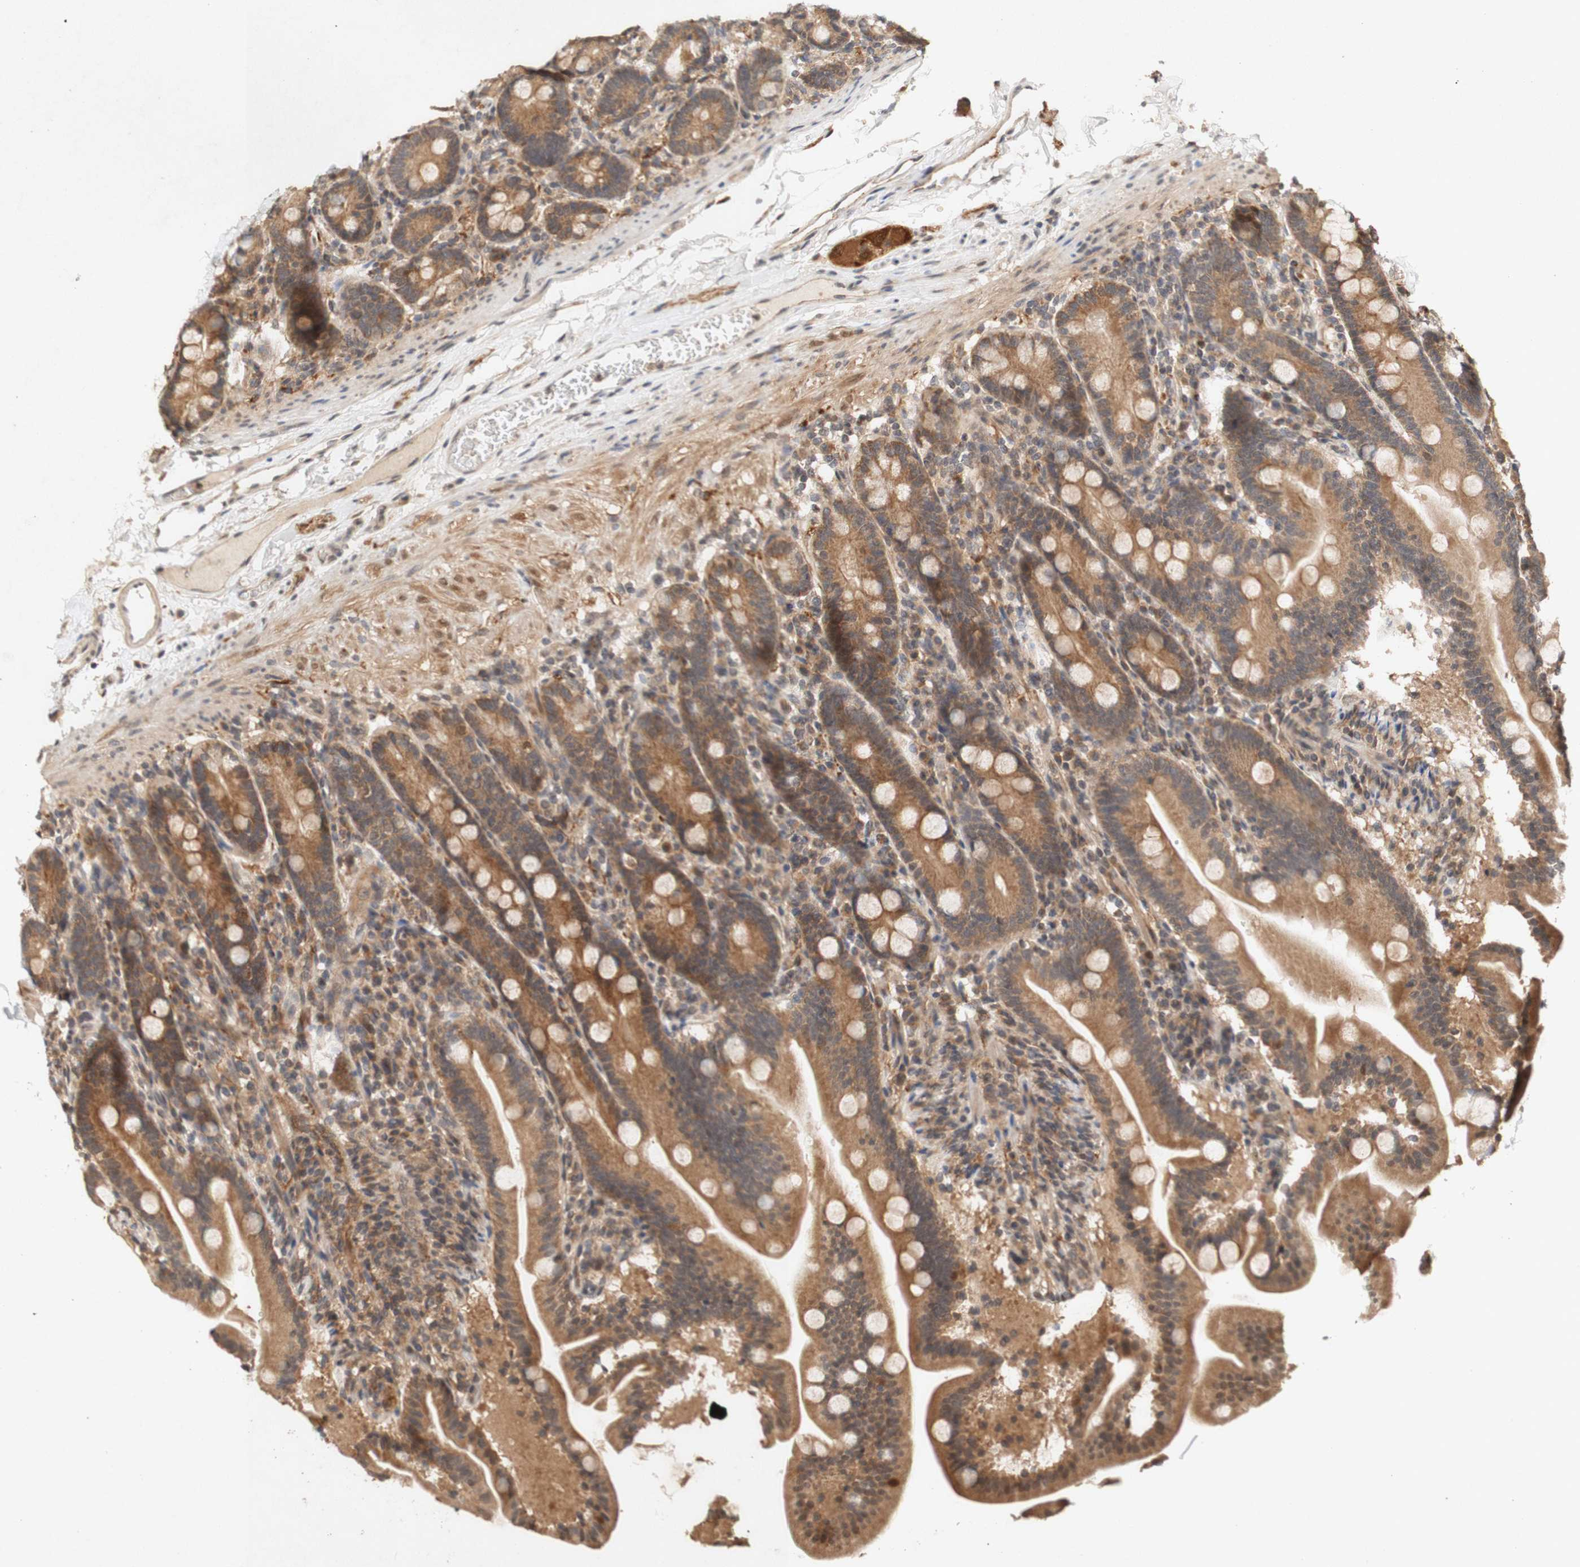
{"staining": {"intensity": "moderate", "quantity": ">75%", "location": "cytoplasmic/membranous"}, "tissue": "duodenum", "cell_type": "Glandular cells", "image_type": "normal", "snomed": [{"axis": "morphology", "description": "Normal tissue, NOS"}, {"axis": "topography", "description": "Duodenum"}], "caption": "Protein analysis of unremarkable duodenum reveals moderate cytoplasmic/membranous expression in about >75% of glandular cells. Immunohistochemistry (ihc) stains the protein in brown and the nuclei are stained blue.", "gene": "PIN1", "patient": {"sex": "male", "age": 54}}